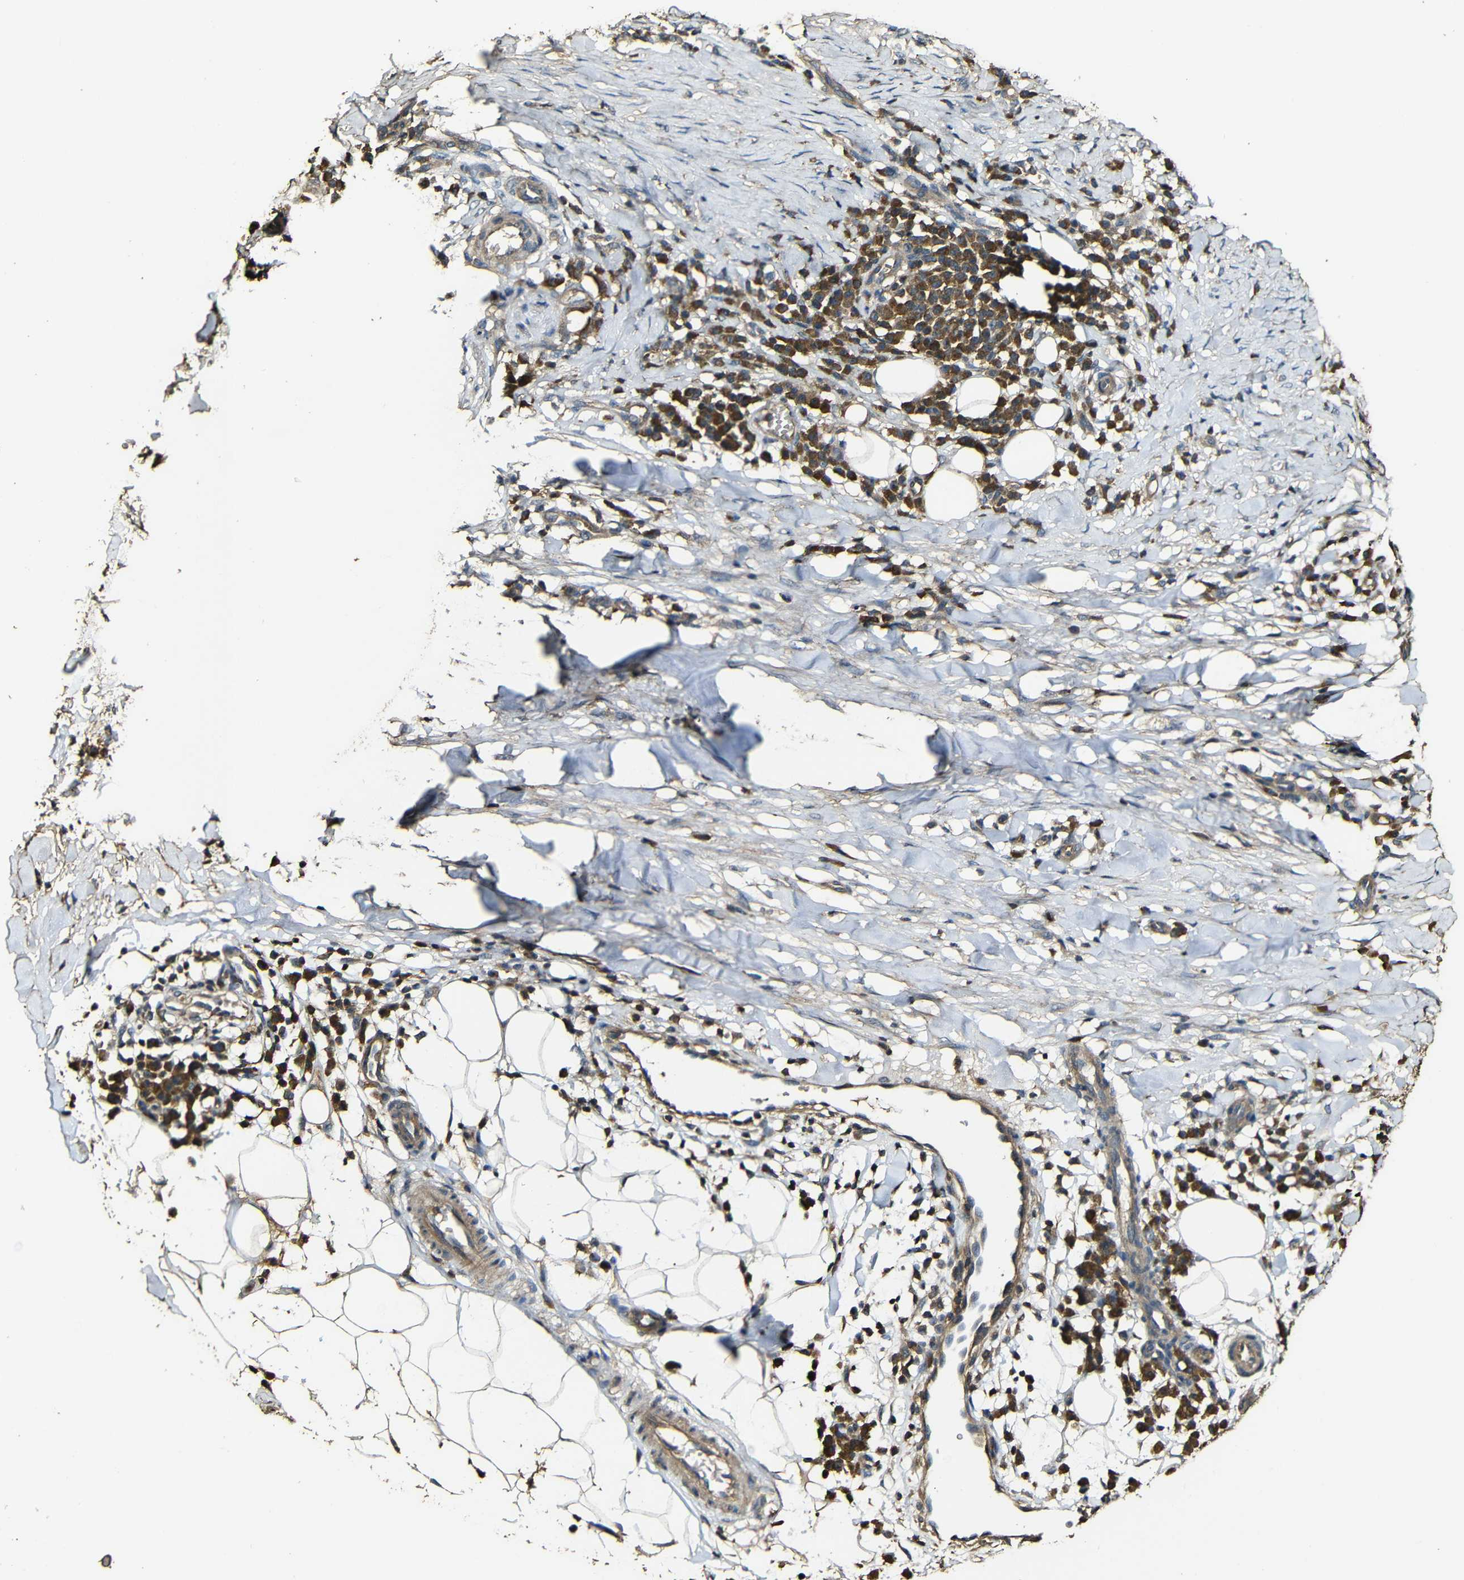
{"staining": {"intensity": "moderate", "quantity": ">75%", "location": "cytoplasmic/membranous"}, "tissue": "skin cancer", "cell_type": "Tumor cells", "image_type": "cancer", "snomed": [{"axis": "morphology", "description": "Squamous cell carcinoma, NOS"}, {"axis": "topography", "description": "Skin"}], "caption": "Immunohistochemistry (IHC) (DAB (3,3'-diaminobenzidine)) staining of skin squamous cell carcinoma reveals moderate cytoplasmic/membranous protein positivity in about >75% of tumor cells. (DAB (3,3'-diaminobenzidine) IHC, brown staining for protein, blue staining for nuclei).", "gene": "CASP8", "patient": {"sex": "male", "age": 24}}